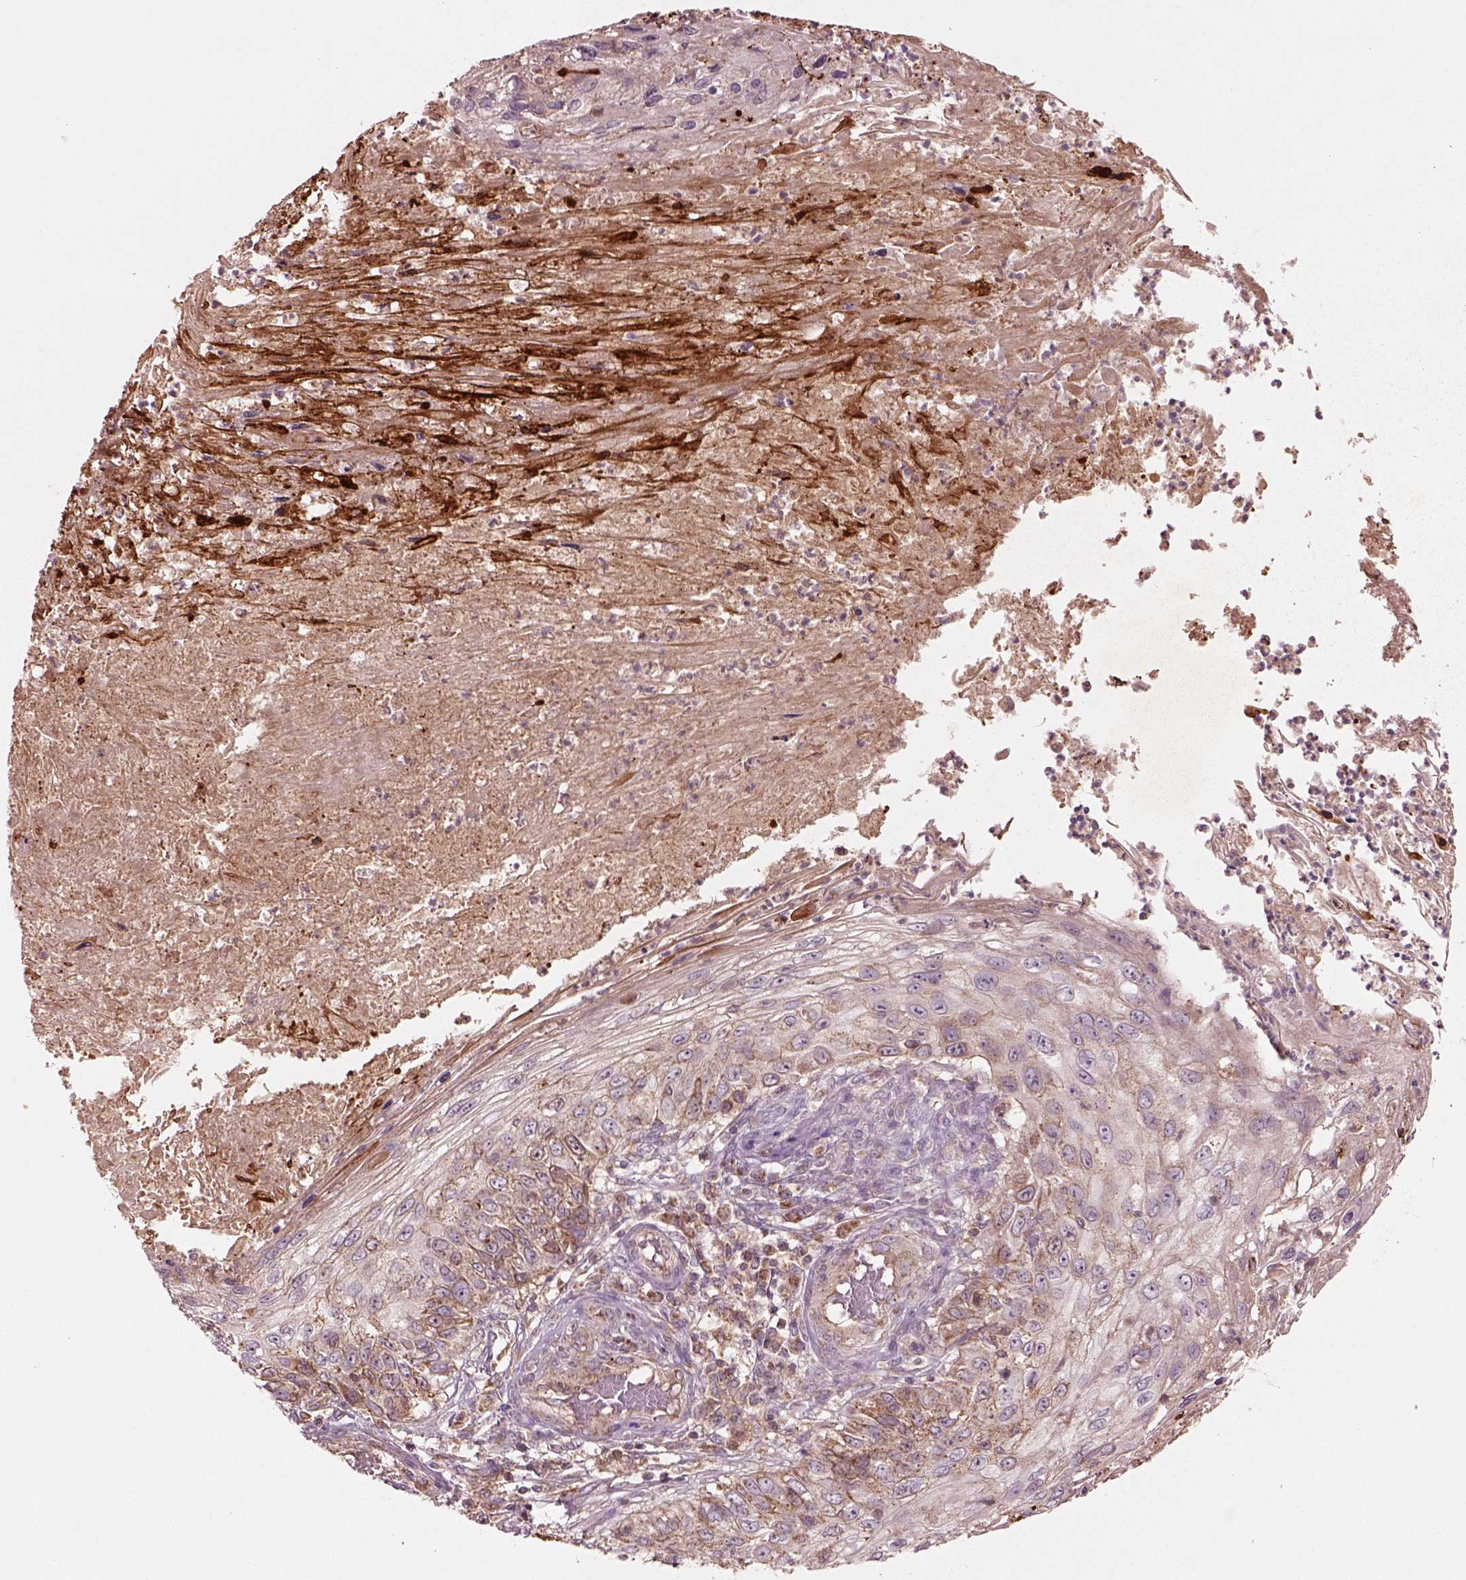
{"staining": {"intensity": "weak", "quantity": "25%-75%", "location": "cytoplasmic/membranous"}, "tissue": "skin cancer", "cell_type": "Tumor cells", "image_type": "cancer", "snomed": [{"axis": "morphology", "description": "Squamous cell carcinoma, NOS"}, {"axis": "topography", "description": "Skin"}], "caption": "DAB (3,3'-diaminobenzidine) immunohistochemical staining of squamous cell carcinoma (skin) exhibits weak cytoplasmic/membranous protein expression in approximately 25%-75% of tumor cells.", "gene": "SLC25A5", "patient": {"sex": "male", "age": 92}}